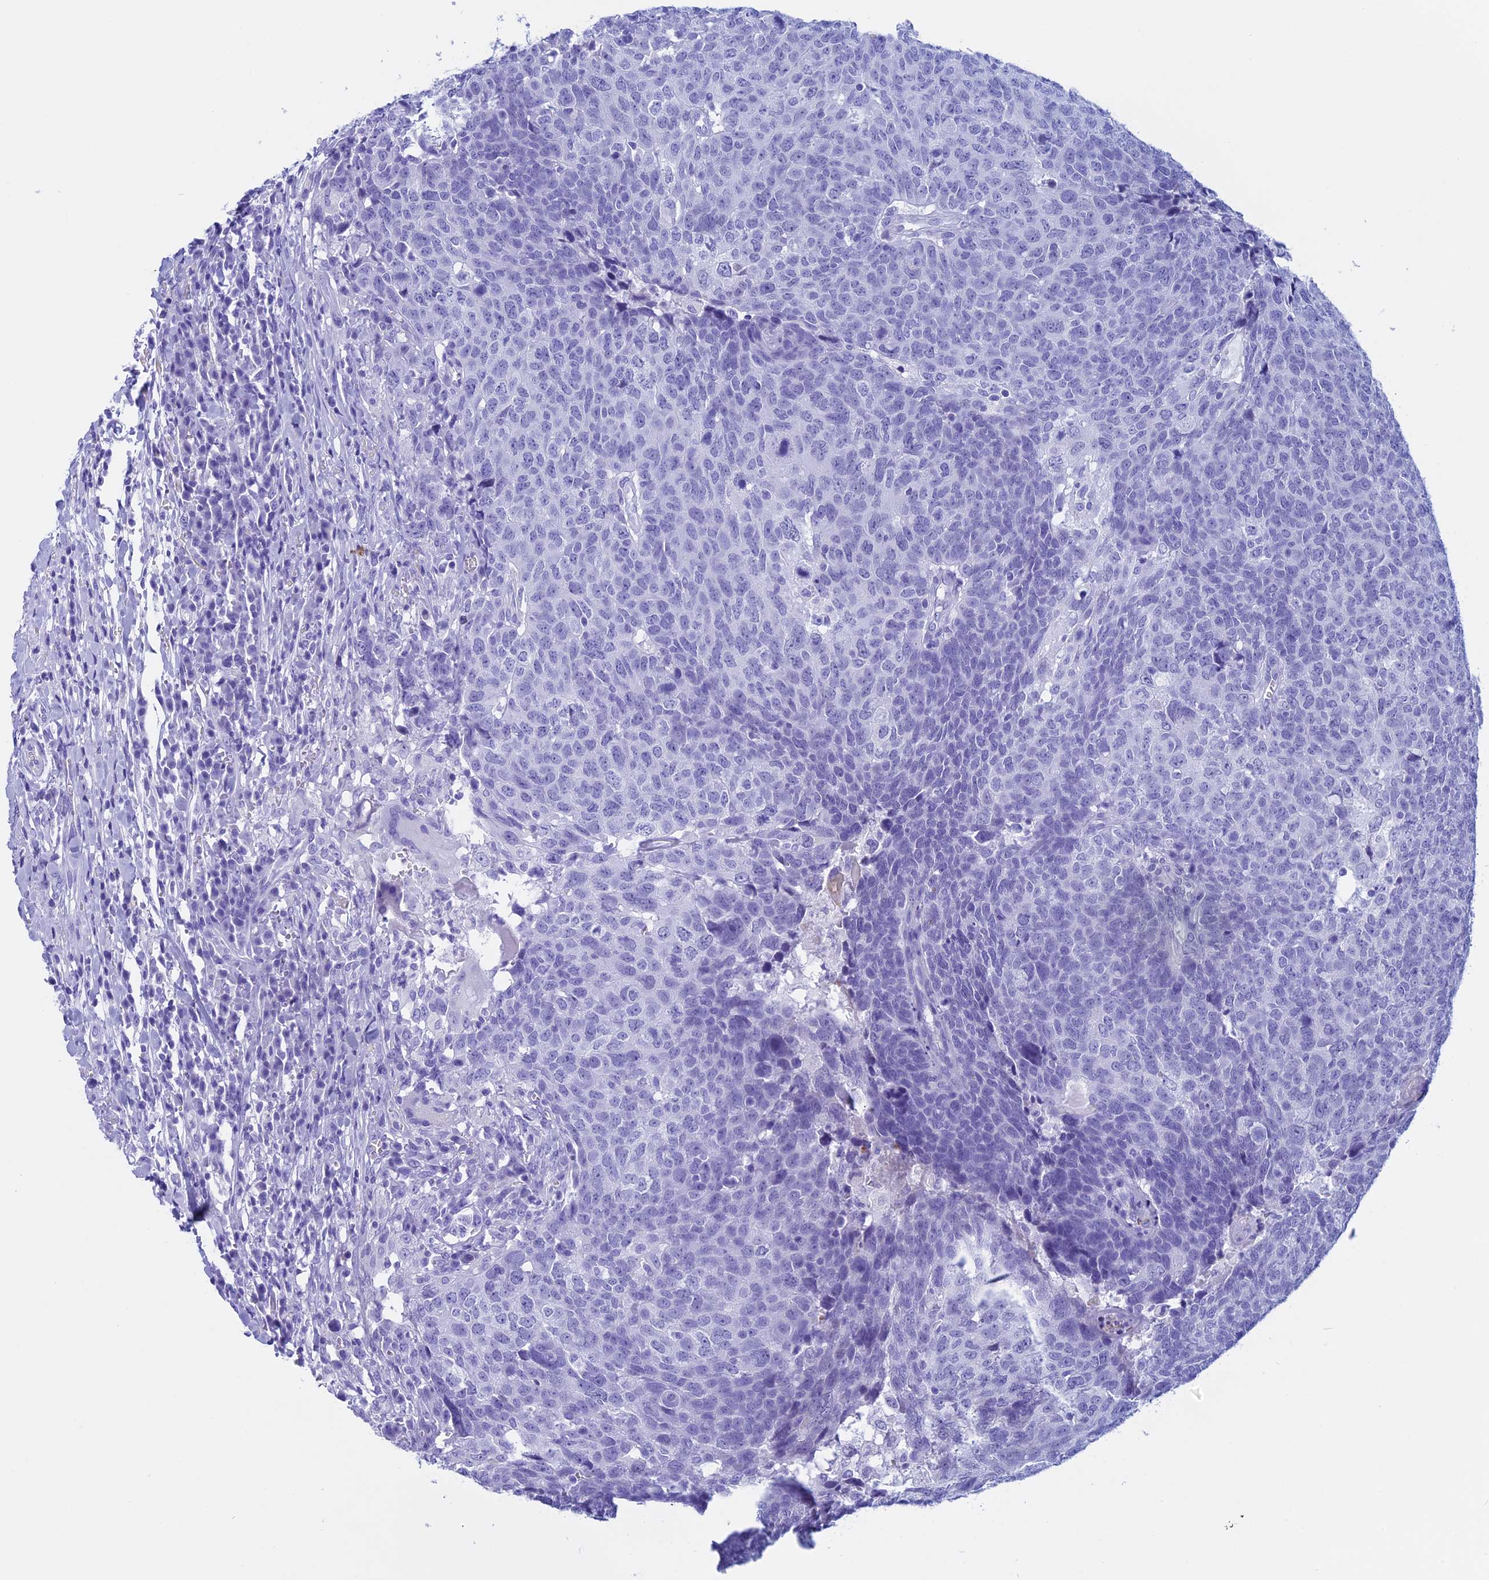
{"staining": {"intensity": "negative", "quantity": "none", "location": "none"}, "tissue": "head and neck cancer", "cell_type": "Tumor cells", "image_type": "cancer", "snomed": [{"axis": "morphology", "description": "Squamous cell carcinoma, NOS"}, {"axis": "topography", "description": "Head-Neck"}], "caption": "Tumor cells show no significant staining in head and neck cancer (squamous cell carcinoma).", "gene": "FAM169A", "patient": {"sex": "male", "age": 66}}